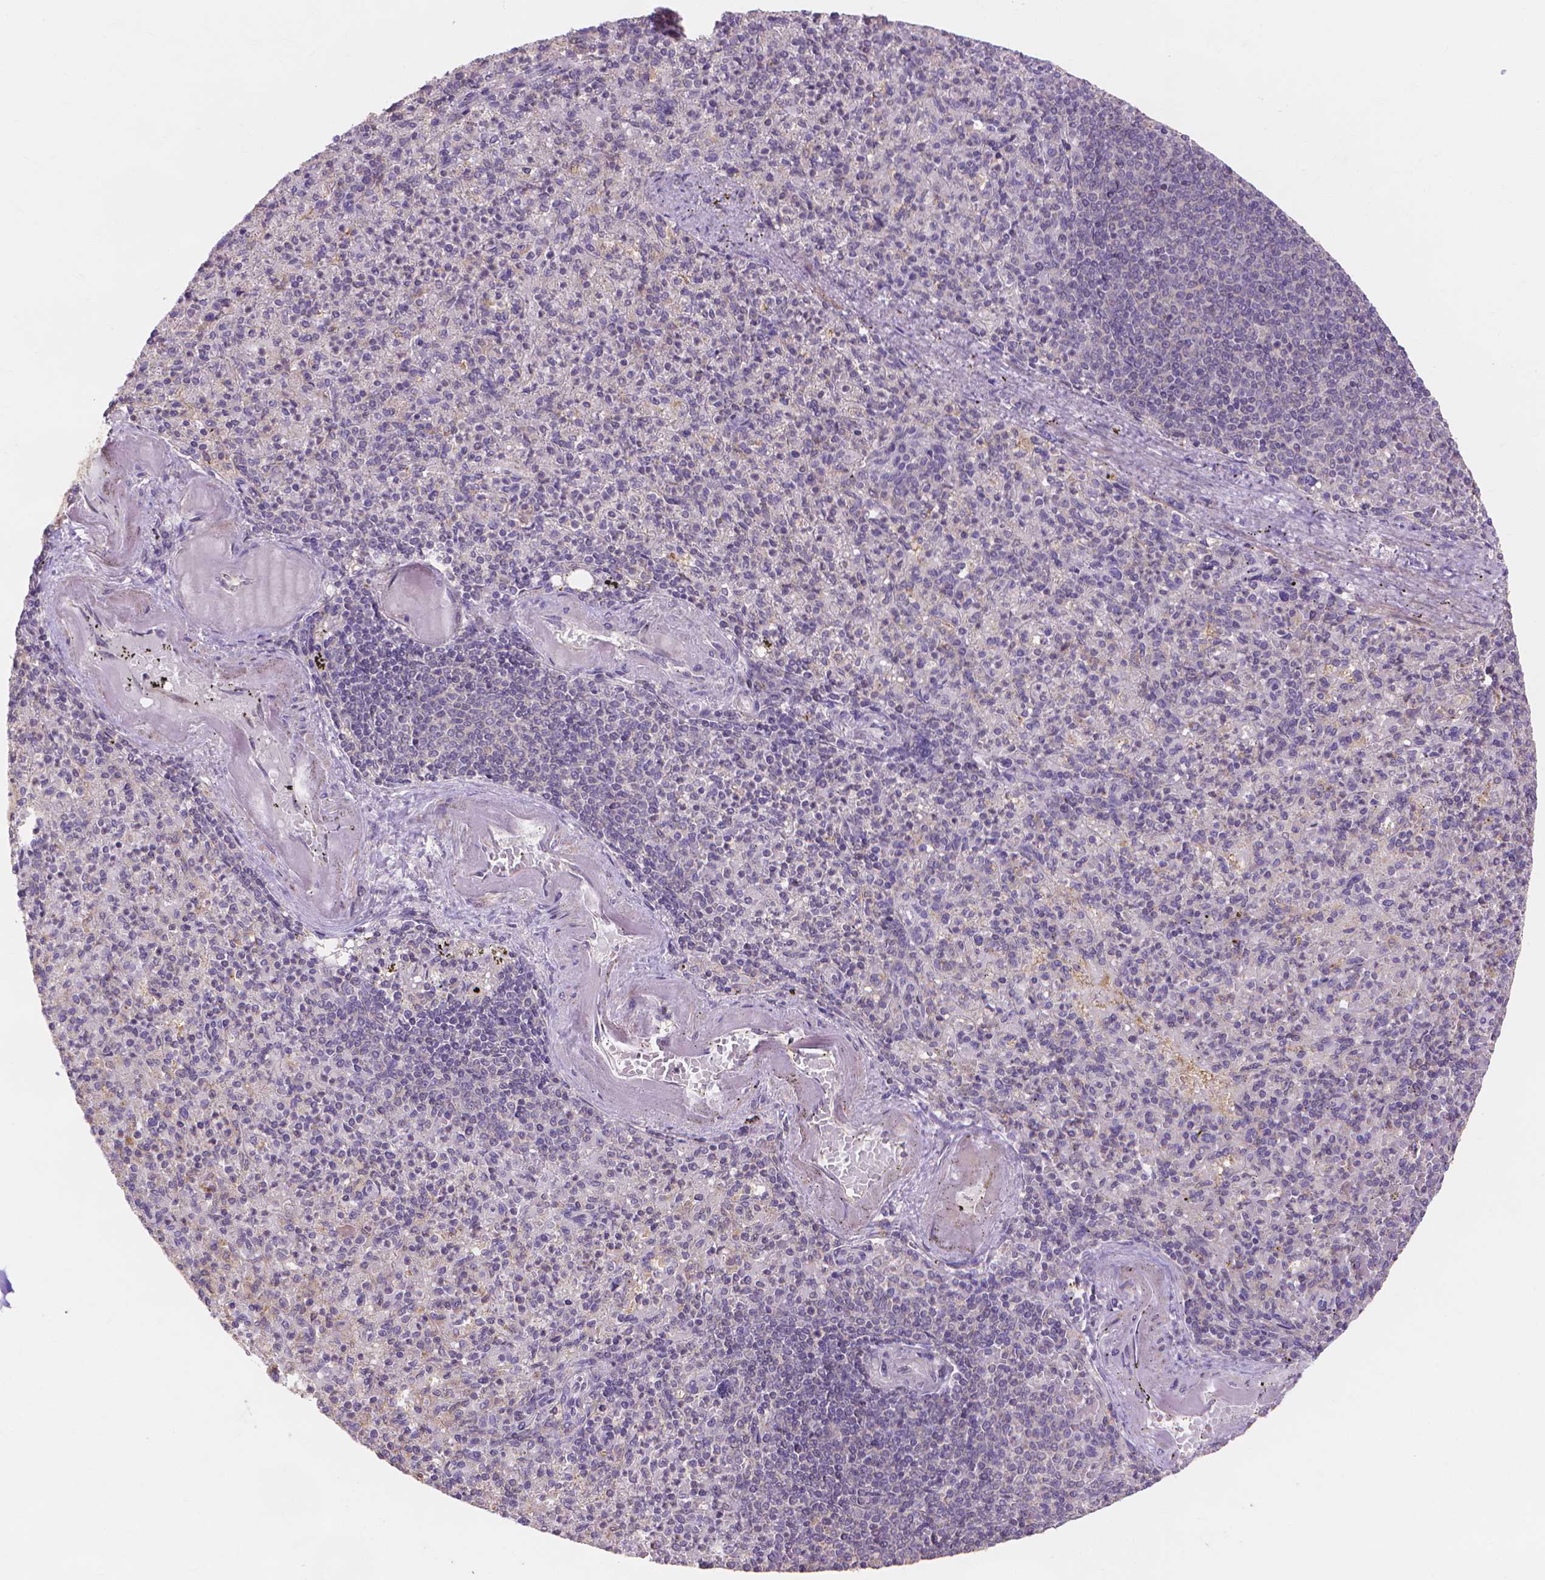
{"staining": {"intensity": "negative", "quantity": "none", "location": "none"}, "tissue": "spleen", "cell_type": "Cells in red pulp", "image_type": "normal", "snomed": [{"axis": "morphology", "description": "Normal tissue, NOS"}, {"axis": "topography", "description": "Spleen"}], "caption": "A histopathology image of human spleen is negative for staining in cells in red pulp. (DAB immunohistochemistry (IHC) visualized using brightfield microscopy, high magnification).", "gene": "PRDM13", "patient": {"sex": "female", "age": 74}}